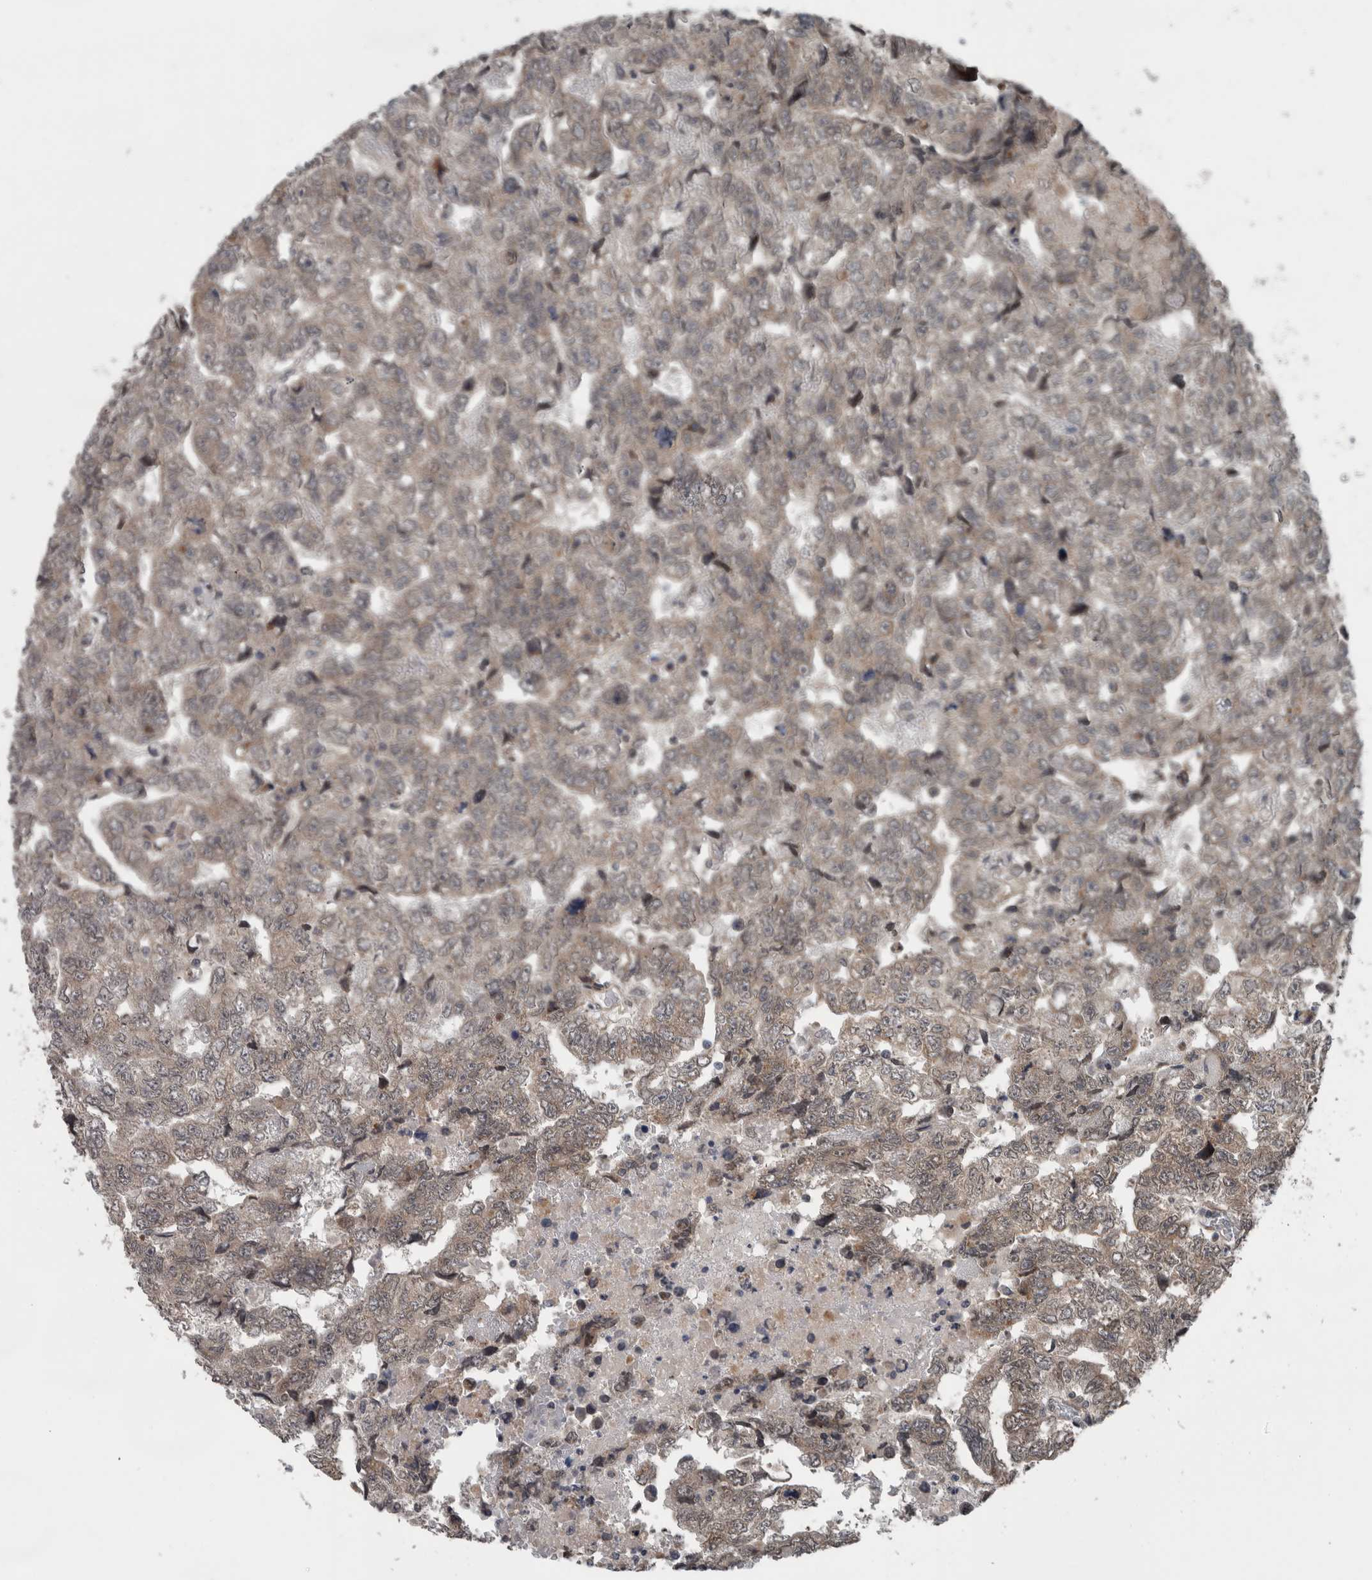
{"staining": {"intensity": "weak", "quantity": "25%-75%", "location": "cytoplasmic/membranous"}, "tissue": "testis cancer", "cell_type": "Tumor cells", "image_type": "cancer", "snomed": [{"axis": "morphology", "description": "Carcinoma, Embryonal, NOS"}, {"axis": "topography", "description": "Testis"}], "caption": "Approximately 25%-75% of tumor cells in testis embryonal carcinoma display weak cytoplasmic/membranous protein staining as visualized by brown immunohistochemical staining.", "gene": "ENY2", "patient": {"sex": "male", "age": 36}}